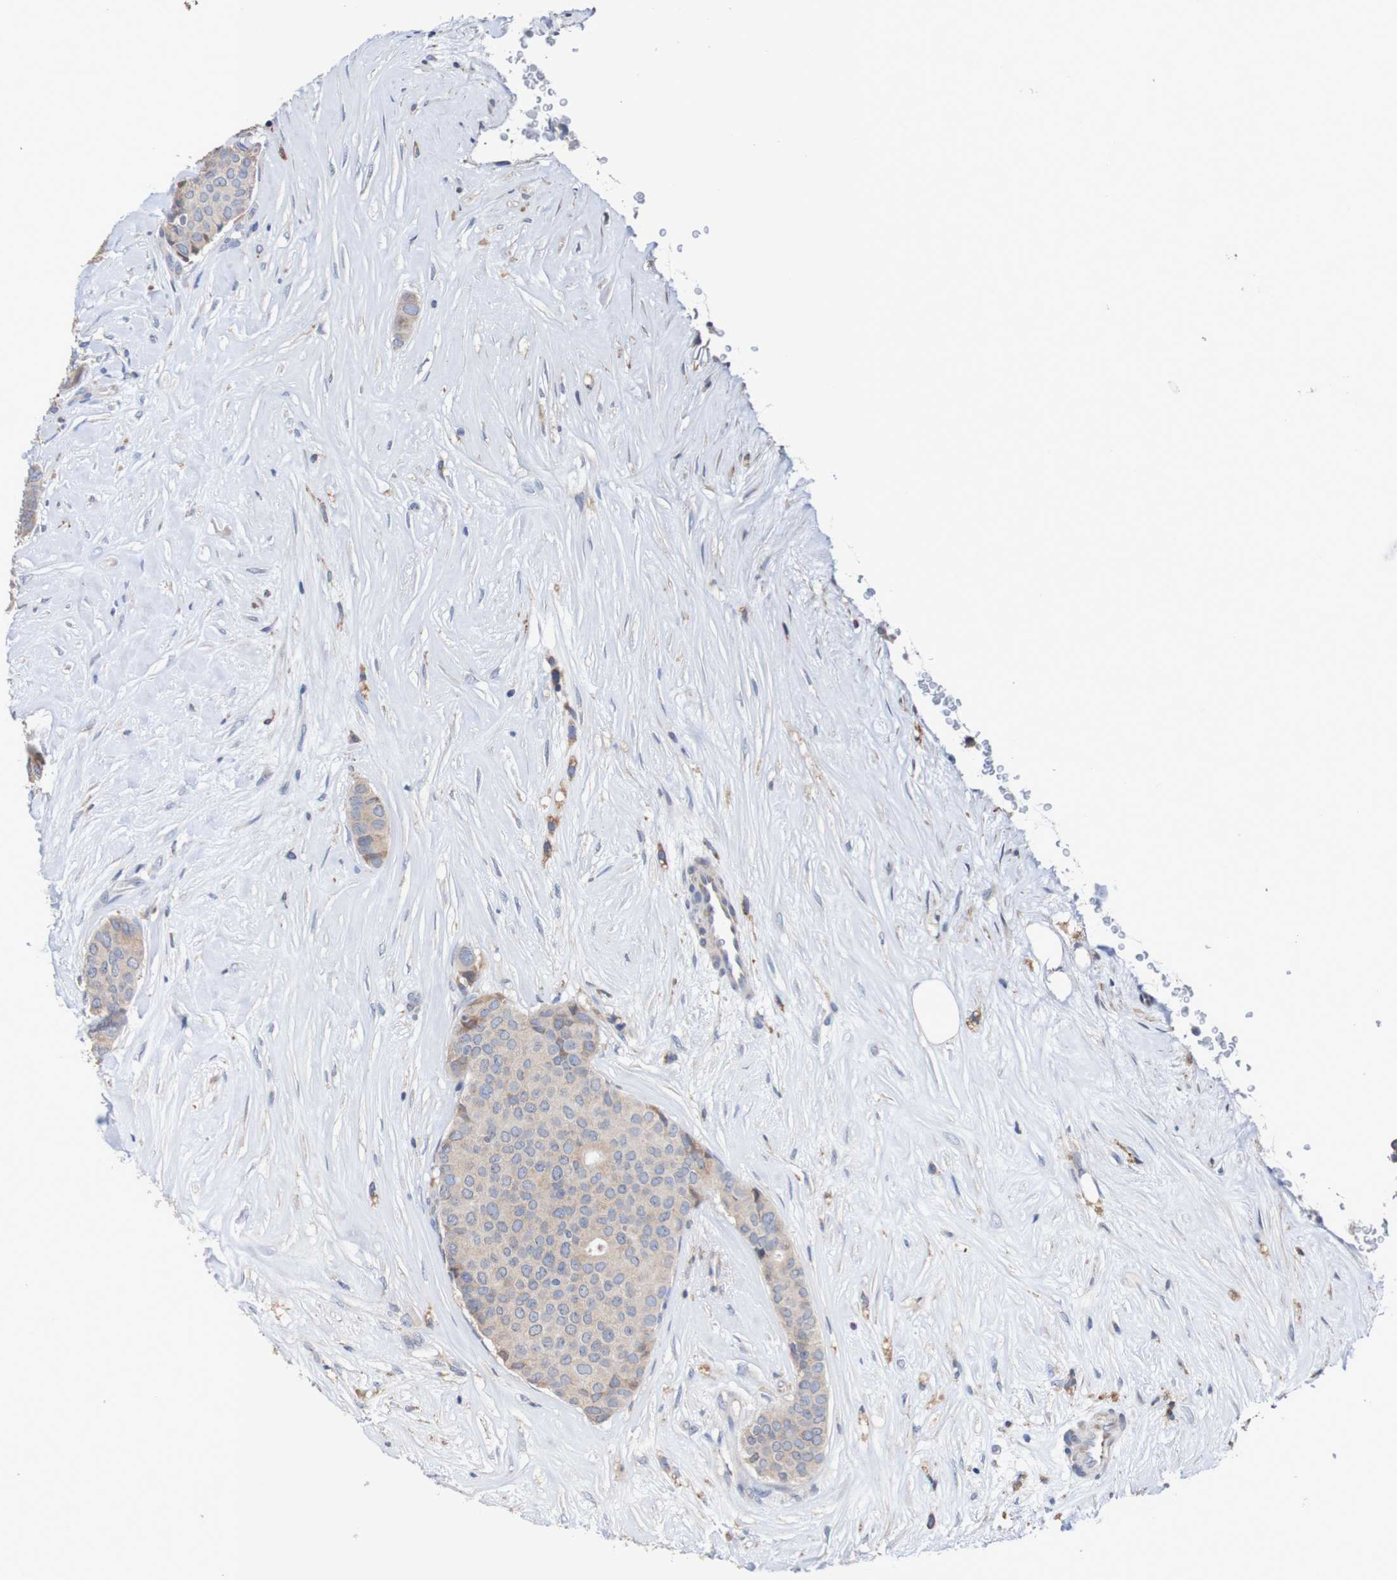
{"staining": {"intensity": "weak", "quantity": ">75%", "location": "cytoplasmic/membranous"}, "tissue": "breast cancer", "cell_type": "Tumor cells", "image_type": "cancer", "snomed": [{"axis": "morphology", "description": "Duct carcinoma"}, {"axis": "topography", "description": "Breast"}], "caption": "Immunohistochemistry photomicrograph of breast cancer stained for a protein (brown), which reveals low levels of weak cytoplasmic/membranous positivity in approximately >75% of tumor cells.", "gene": "FIBP", "patient": {"sex": "female", "age": 75}}